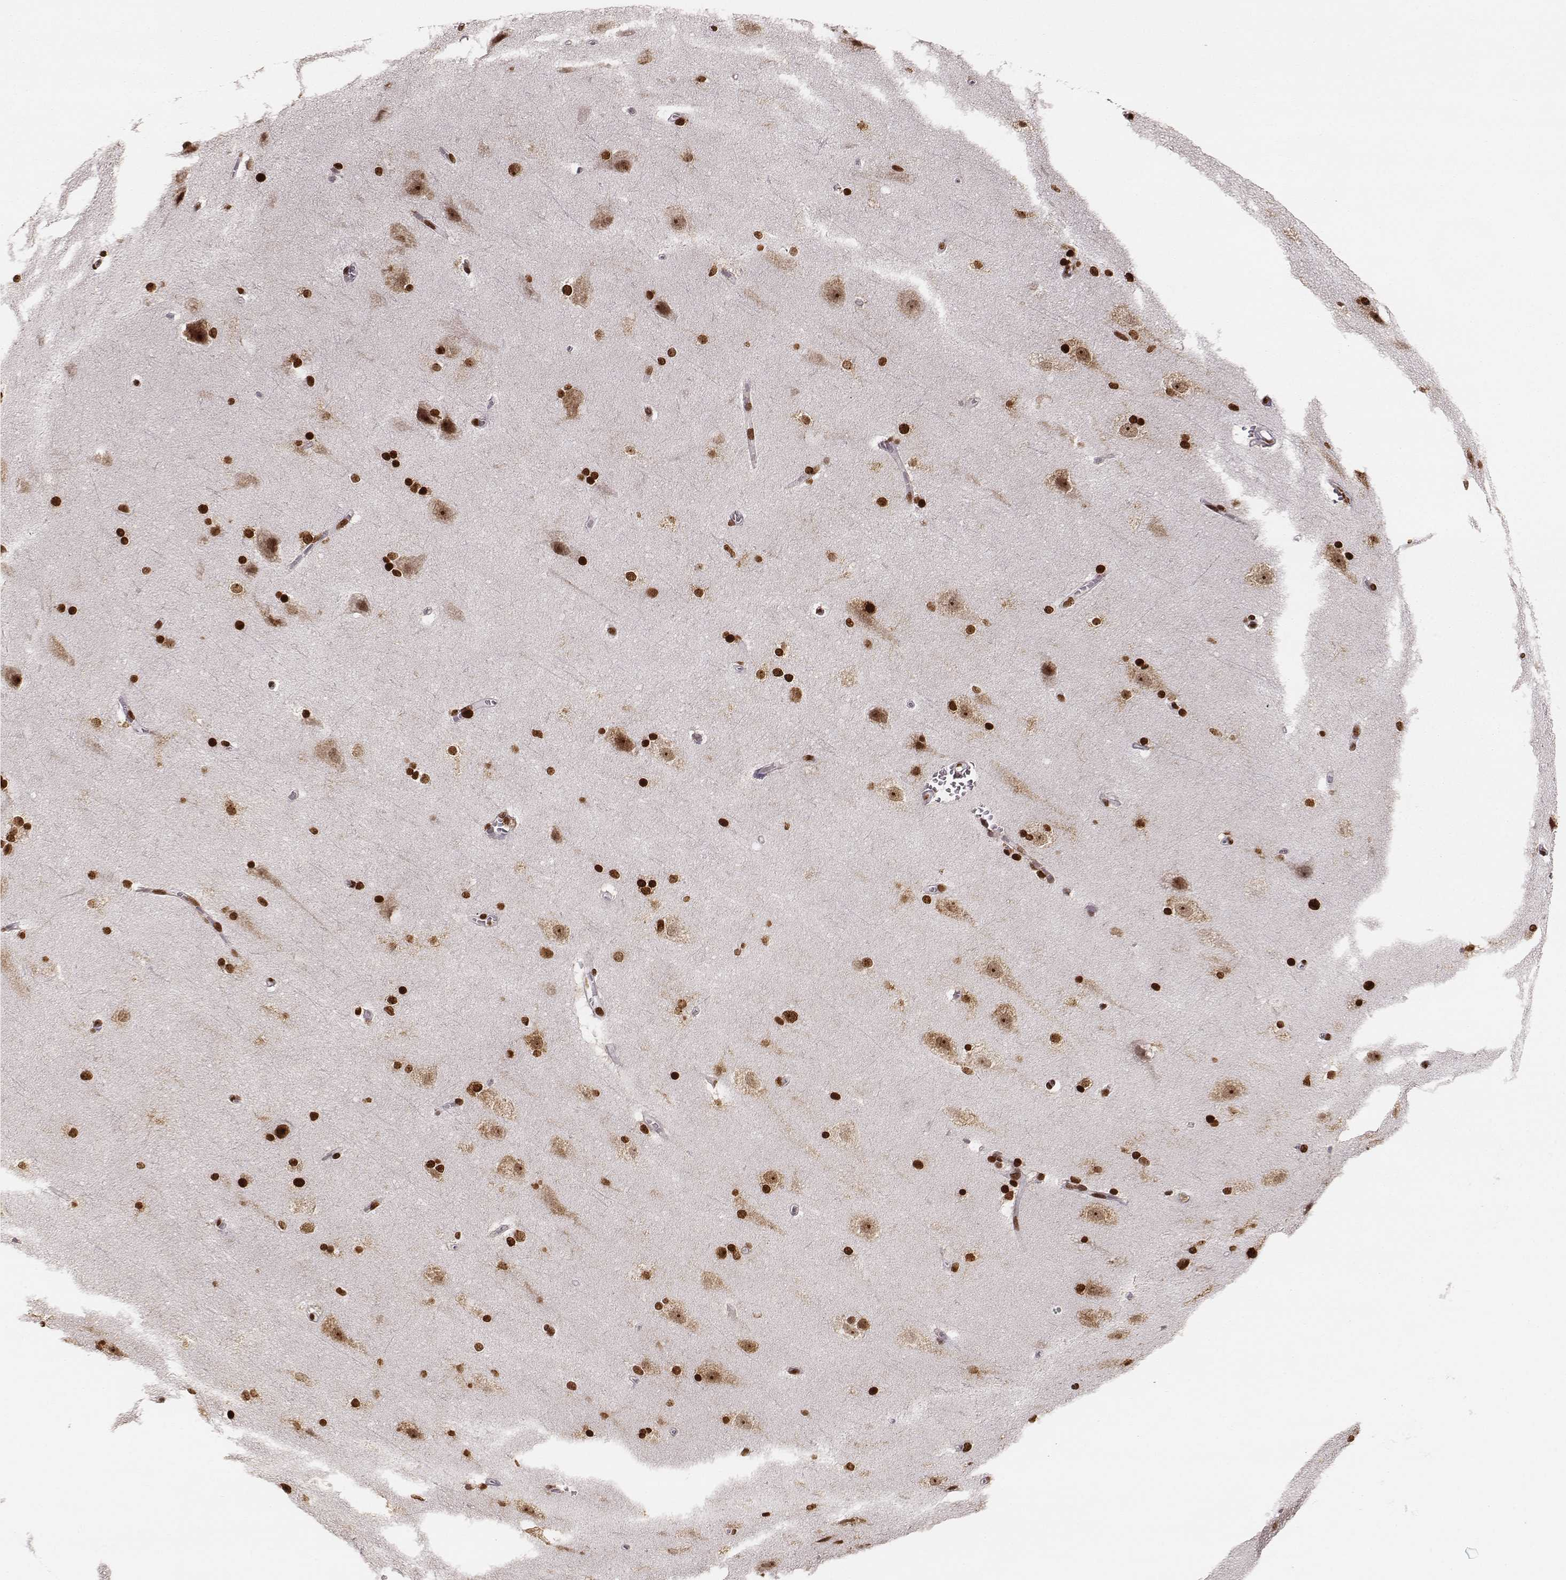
{"staining": {"intensity": "strong", "quantity": ">75%", "location": "nuclear"}, "tissue": "hippocampus", "cell_type": "Glial cells", "image_type": "normal", "snomed": [{"axis": "morphology", "description": "Normal tissue, NOS"}, {"axis": "topography", "description": "Cerebral cortex"}, {"axis": "topography", "description": "Hippocampus"}], "caption": "A histopathology image showing strong nuclear staining in about >75% of glial cells in benign hippocampus, as visualized by brown immunohistochemical staining.", "gene": "PARP1", "patient": {"sex": "female", "age": 19}}